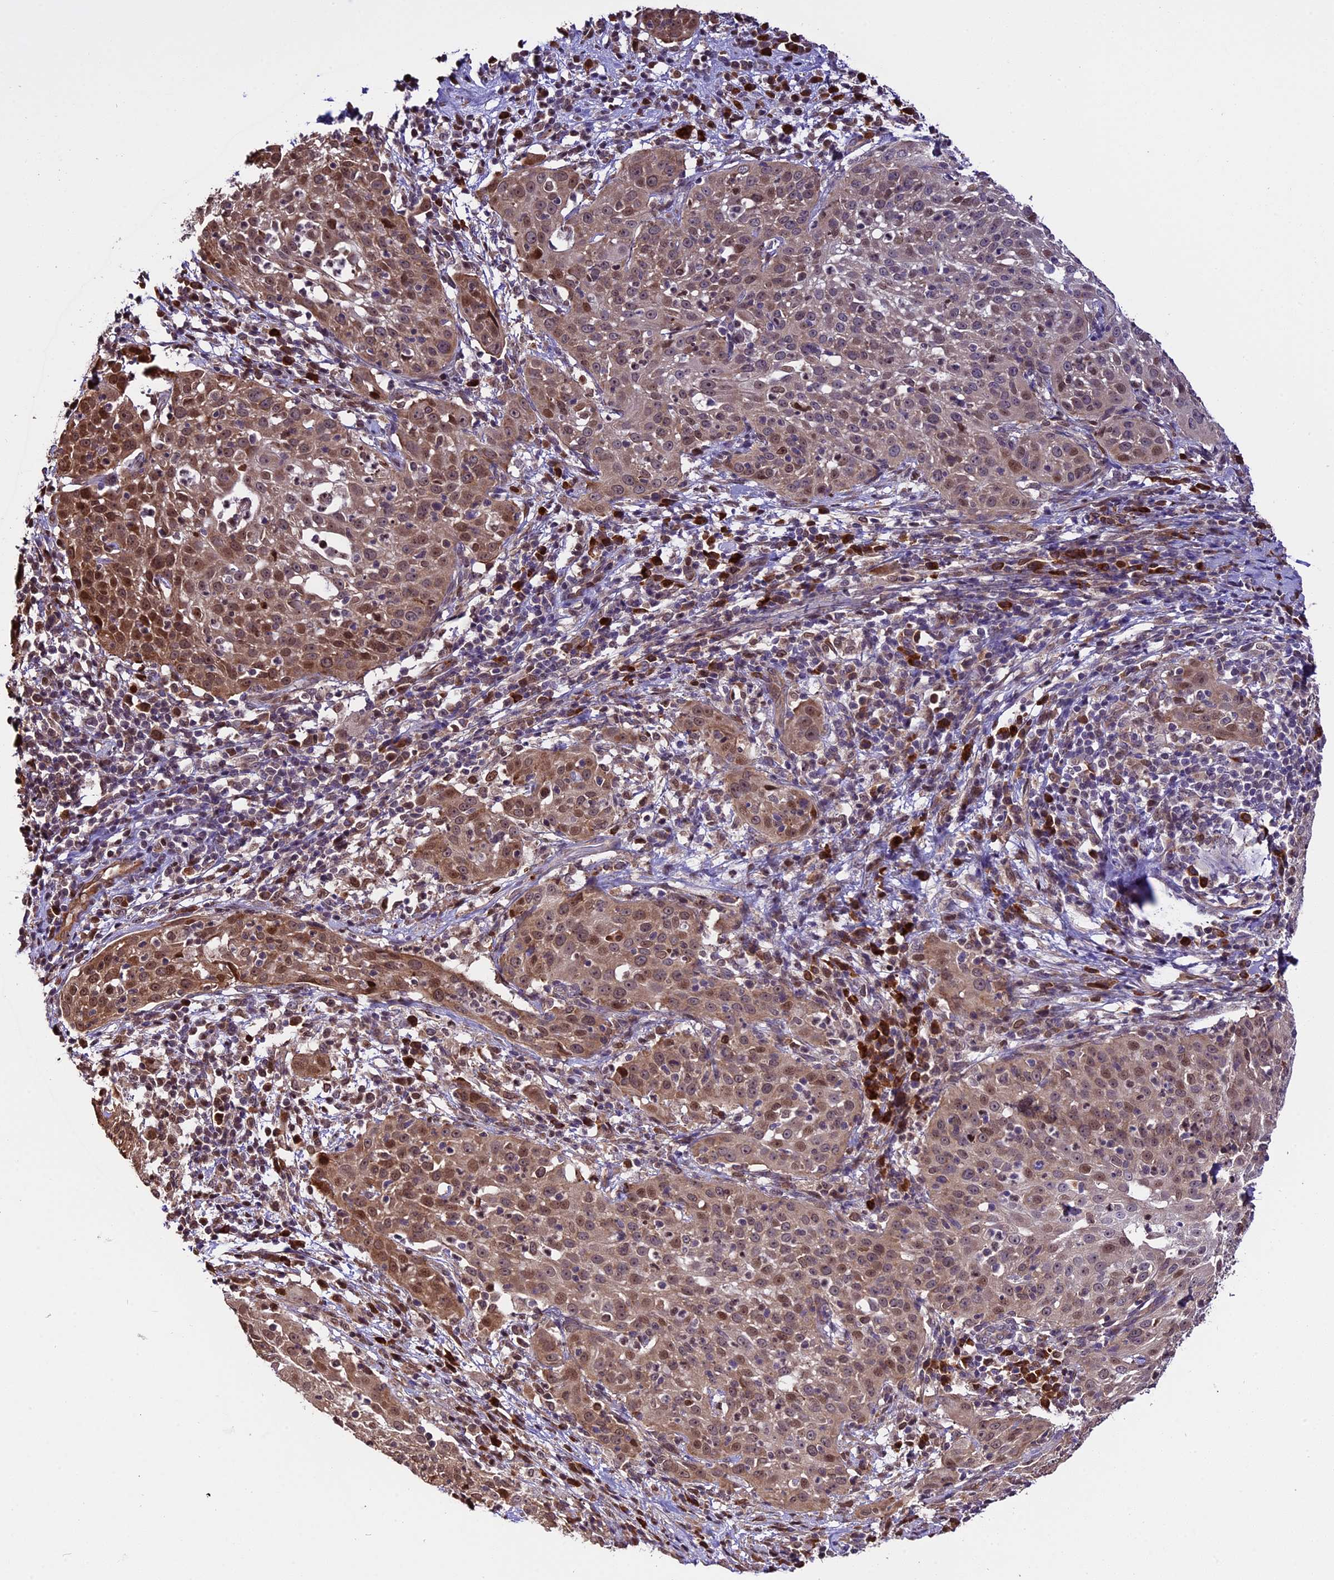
{"staining": {"intensity": "moderate", "quantity": "25%-75%", "location": "cytoplasmic/membranous,nuclear"}, "tissue": "cervical cancer", "cell_type": "Tumor cells", "image_type": "cancer", "snomed": [{"axis": "morphology", "description": "Squamous cell carcinoma, NOS"}, {"axis": "topography", "description": "Cervix"}], "caption": "Brown immunohistochemical staining in human cervical squamous cell carcinoma reveals moderate cytoplasmic/membranous and nuclear expression in approximately 25%-75% of tumor cells. The staining is performed using DAB brown chromogen to label protein expression. The nuclei are counter-stained blue using hematoxylin.", "gene": "HERPUD1", "patient": {"sex": "female", "age": 57}}